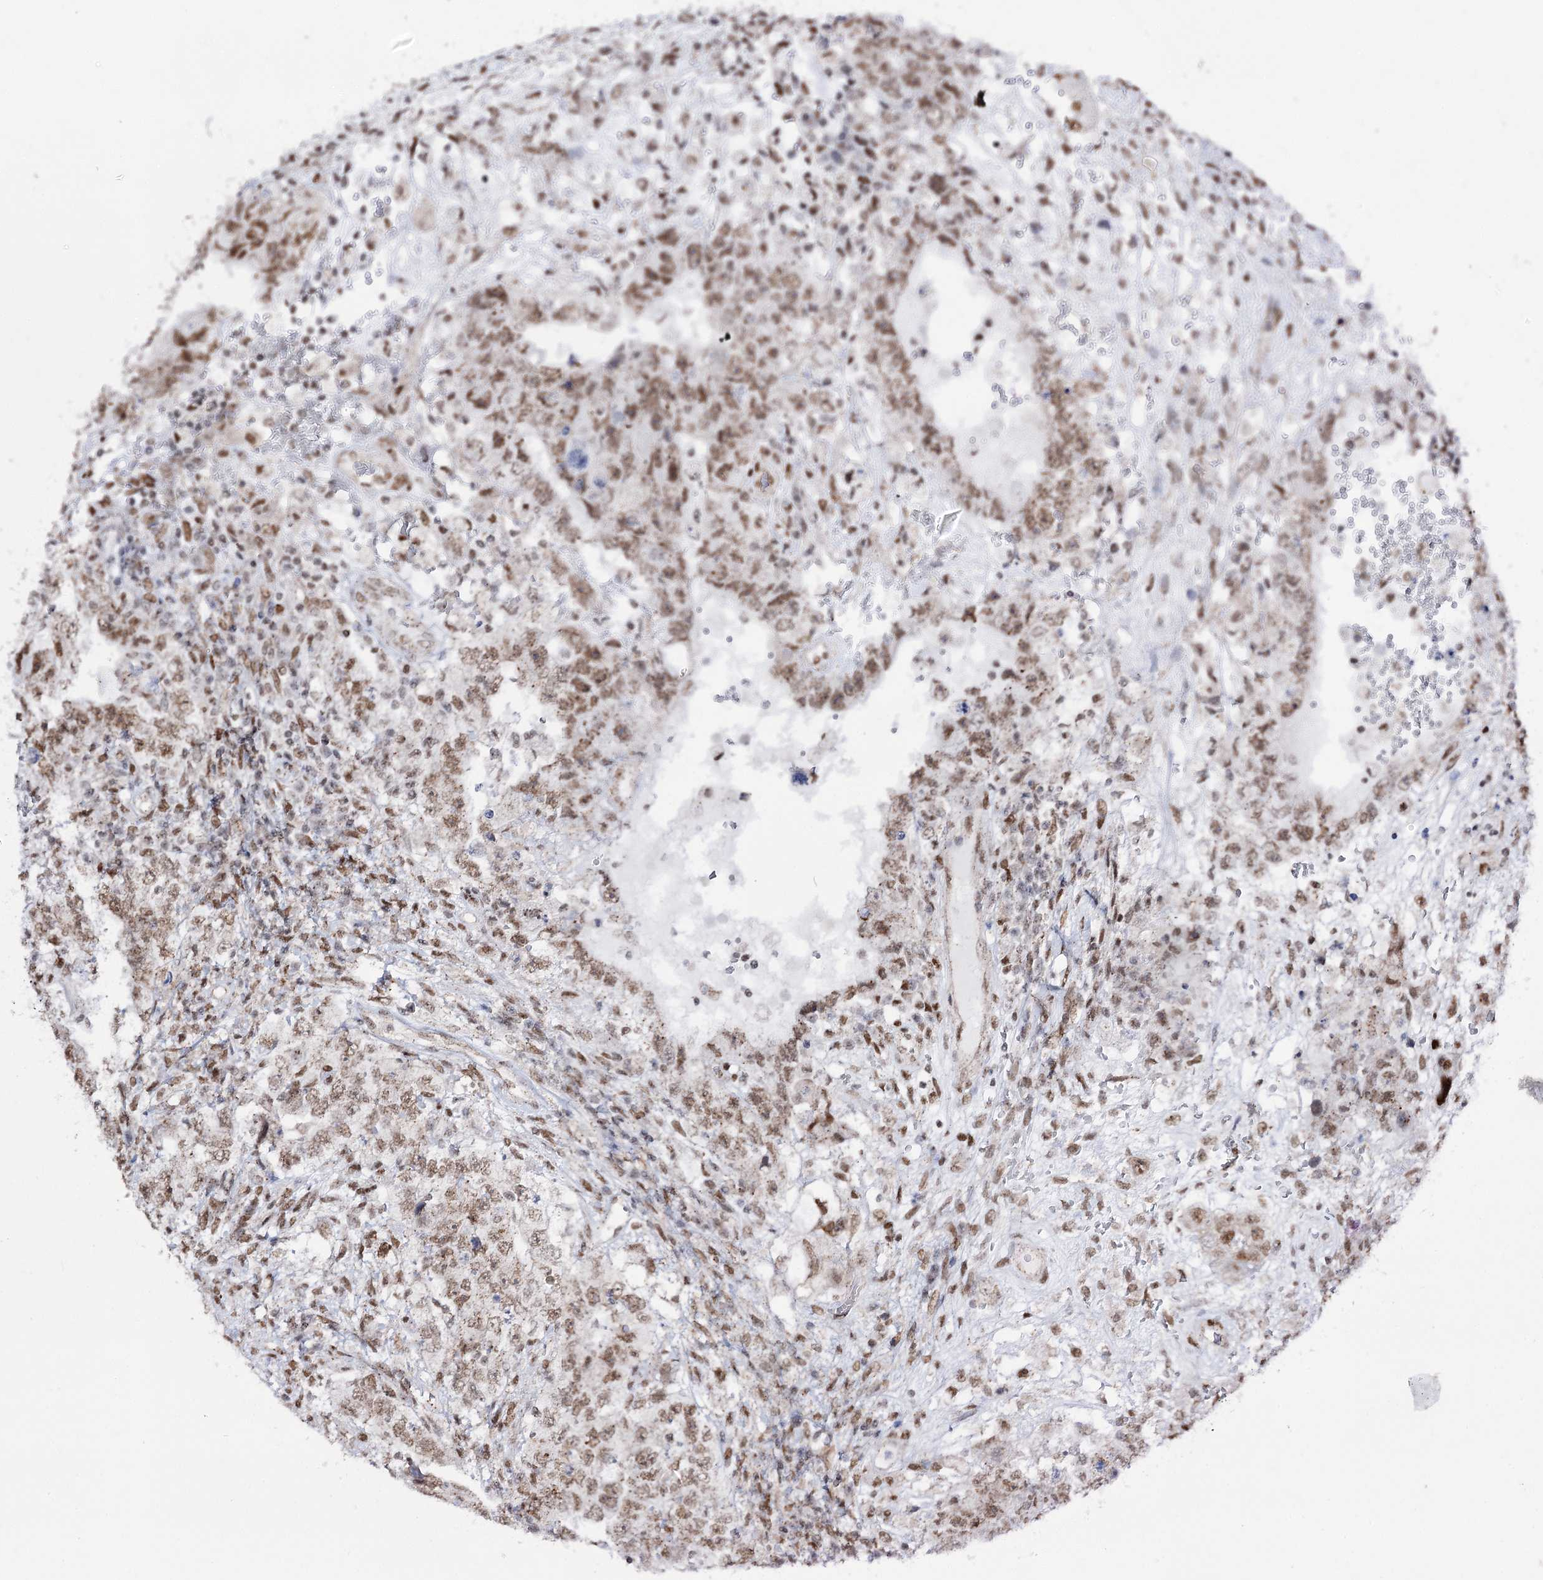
{"staining": {"intensity": "moderate", "quantity": ">75%", "location": "nuclear"}, "tissue": "testis cancer", "cell_type": "Tumor cells", "image_type": "cancer", "snomed": [{"axis": "morphology", "description": "Carcinoma, Embryonal, NOS"}, {"axis": "topography", "description": "Testis"}], "caption": "Testis embryonal carcinoma tissue reveals moderate nuclear expression in about >75% of tumor cells", "gene": "VGLL4", "patient": {"sex": "male", "age": 26}}